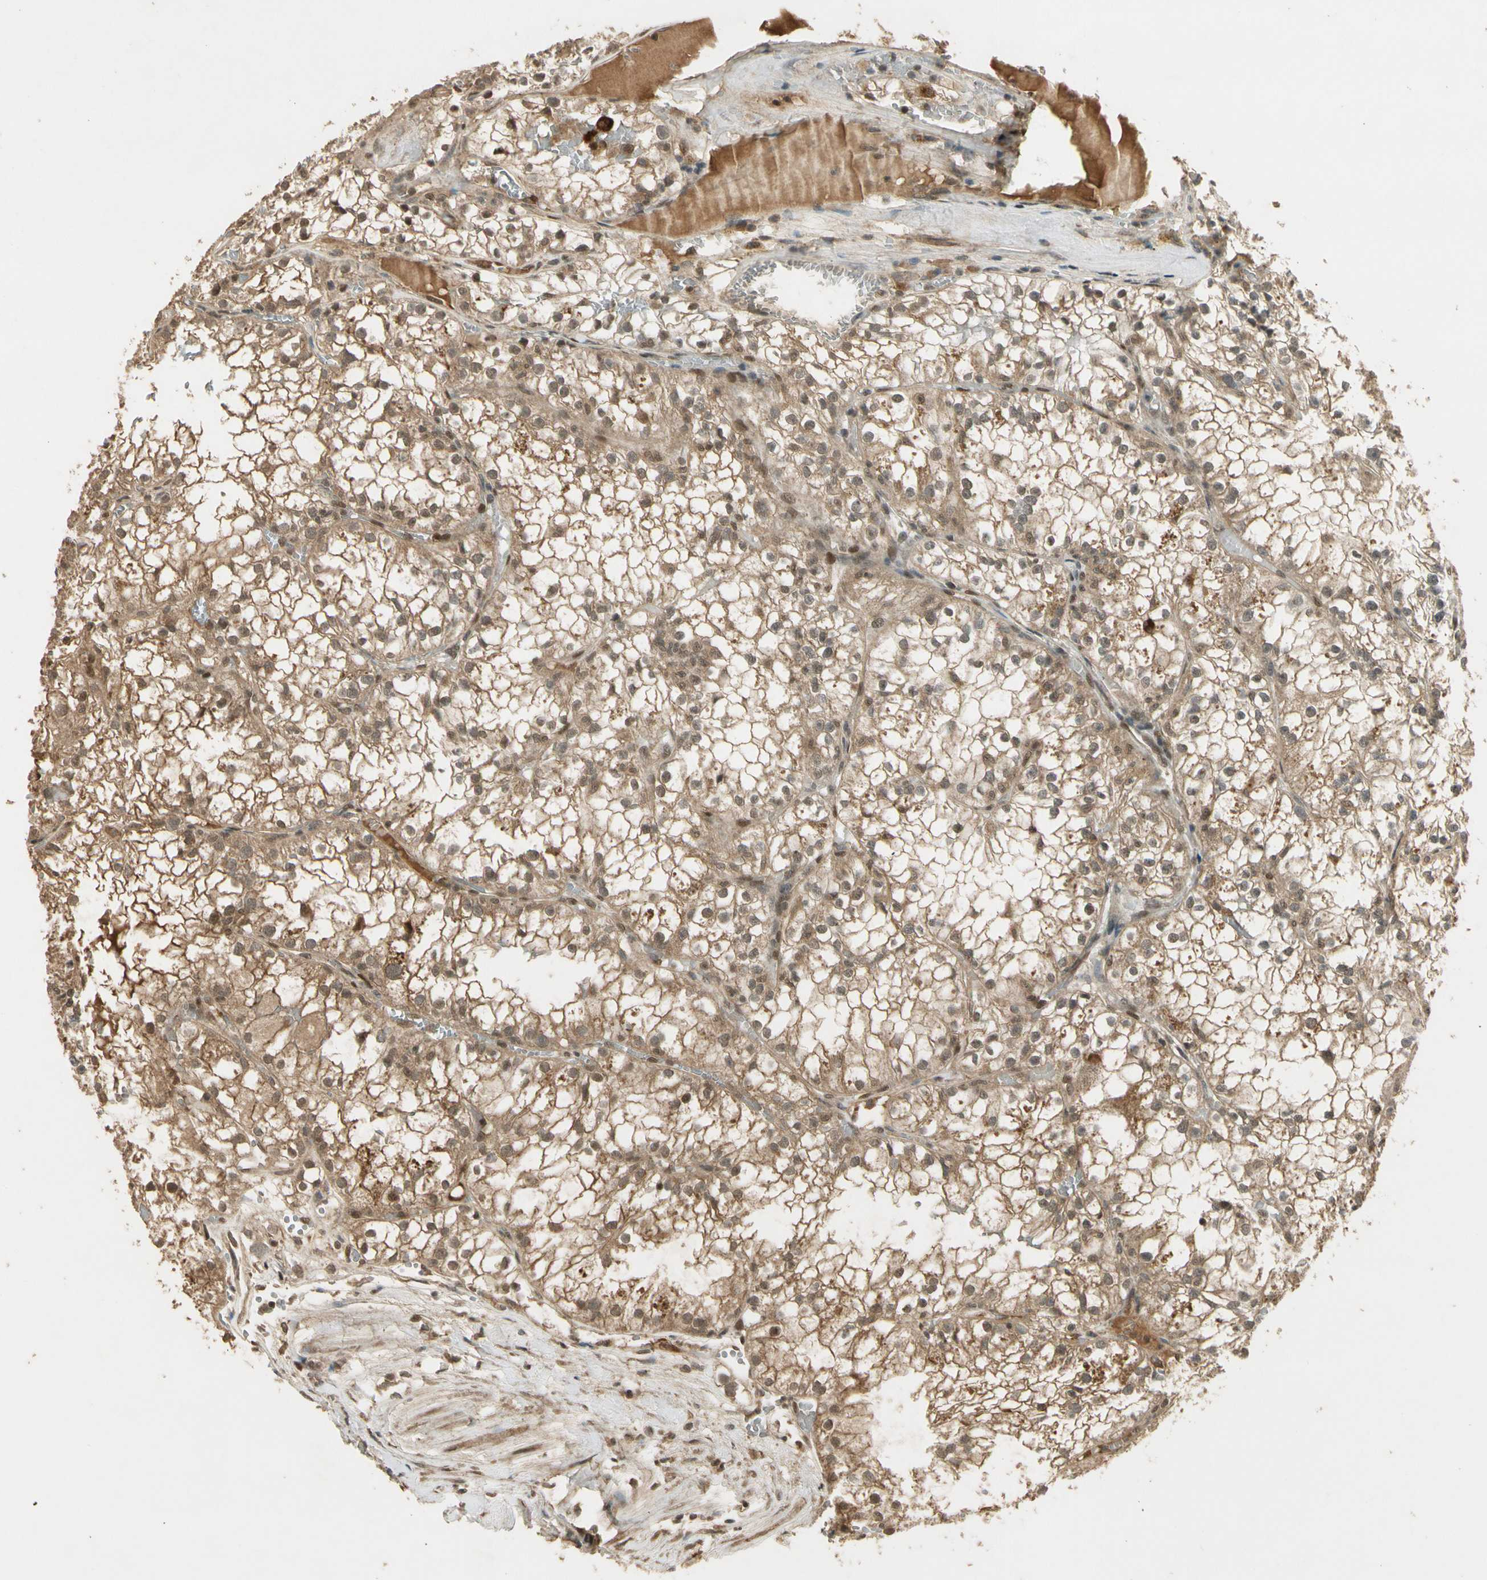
{"staining": {"intensity": "moderate", "quantity": ">75%", "location": "cytoplasmic/membranous,nuclear"}, "tissue": "renal cancer", "cell_type": "Tumor cells", "image_type": "cancer", "snomed": [{"axis": "morphology", "description": "Adenocarcinoma, NOS"}, {"axis": "topography", "description": "Kidney"}], "caption": "Human renal cancer stained with a brown dye reveals moderate cytoplasmic/membranous and nuclear positive expression in about >75% of tumor cells.", "gene": "GMEB2", "patient": {"sex": "male", "age": 56}}